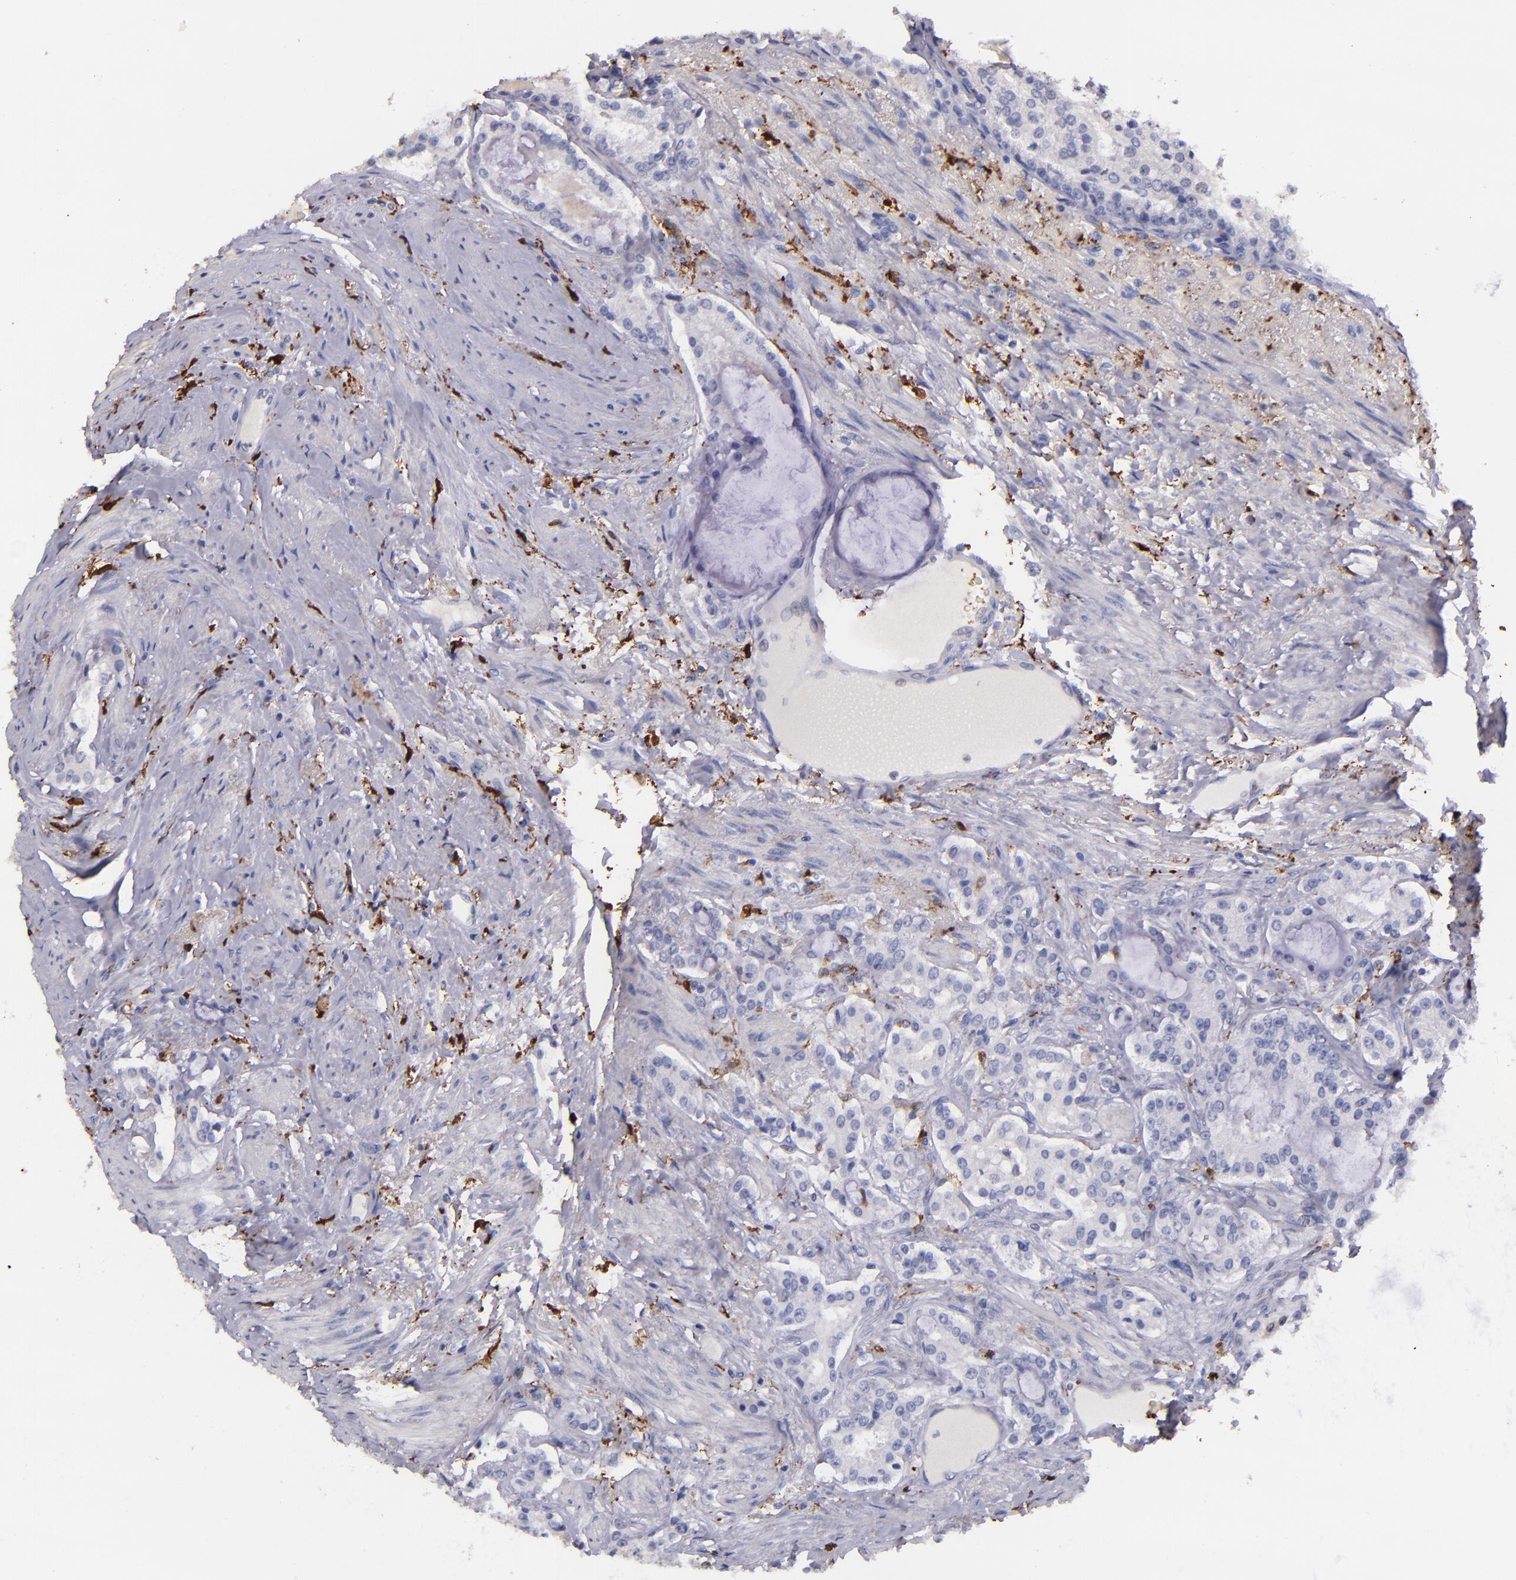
{"staining": {"intensity": "negative", "quantity": "none", "location": "none"}, "tissue": "prostate cancer", "cell_type": "Tumor cells", "image_type": "cancer", "snomed": [{"axis": "morphology", "description": "Adenocarcinoma, Medium grade"}, {"axis": "topography", "description": "Prostate"}], "caption": "Tumor cells are negative for protein expression in human prostate cancer.", "gene": "F13A1", "patient": {"sex": "male", "age": 72}}